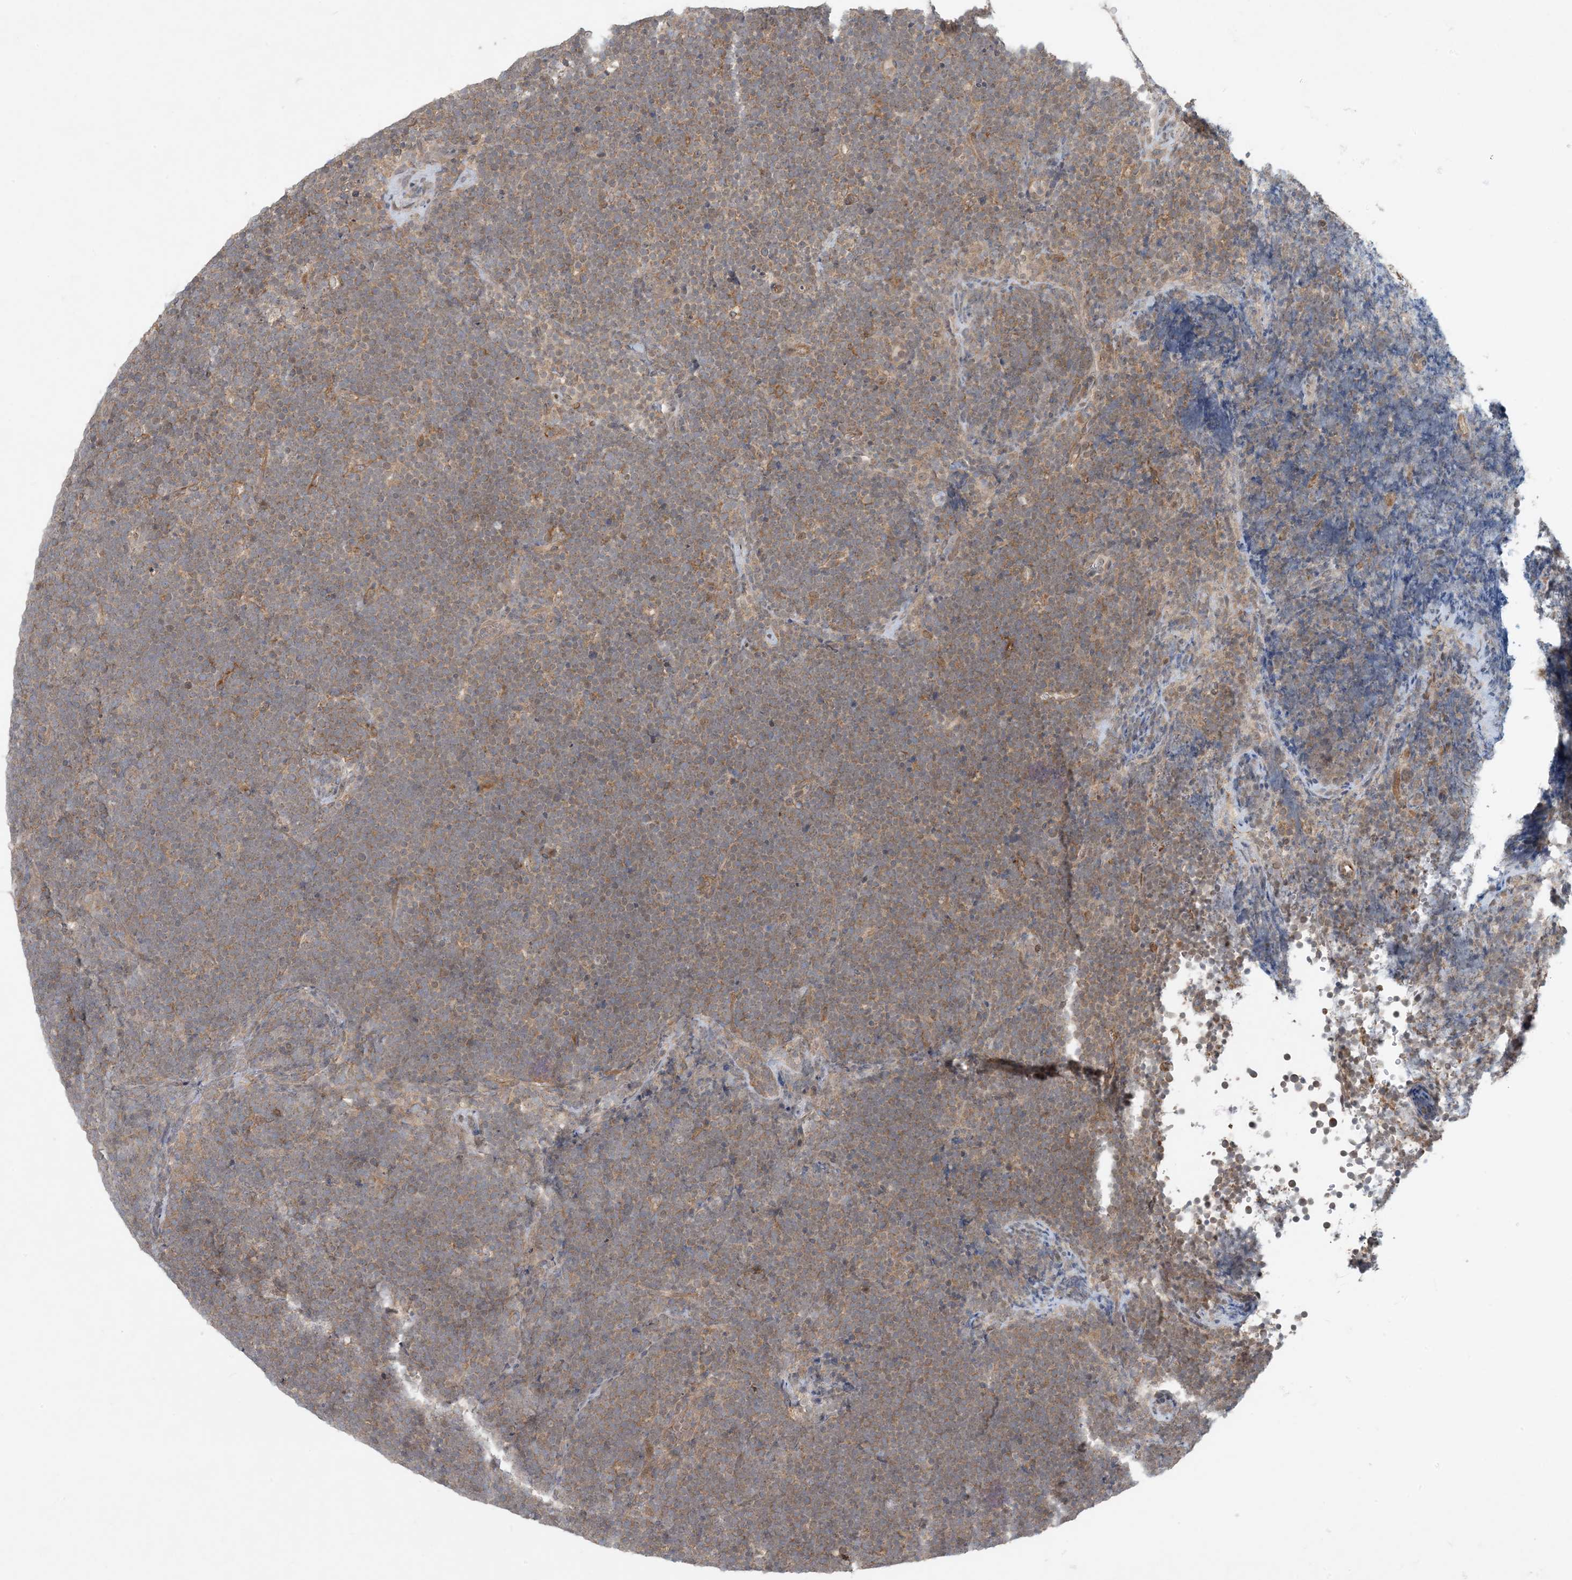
{"staining": {"intensity": "moderate", "quantity": "<25%", "location": "cytoplasmic/membranous"}, "tissue": "lymphoma", "cell_type": "Tumor cells", "image_type": "cancer", "snomed": [{"axis": "morphology", "description": "Malignant lymphoma, non-Hodgkin's type, High grade"}, {"axis": "topography", "description": "Lymph node"}], "caption": "An image of human lymphoma stained for a protein shows moderate cytoplasmic/membranous brown staining in tumor cells.", "gene": "OBI1", "patient": {"sex": "male", "age": 13}}